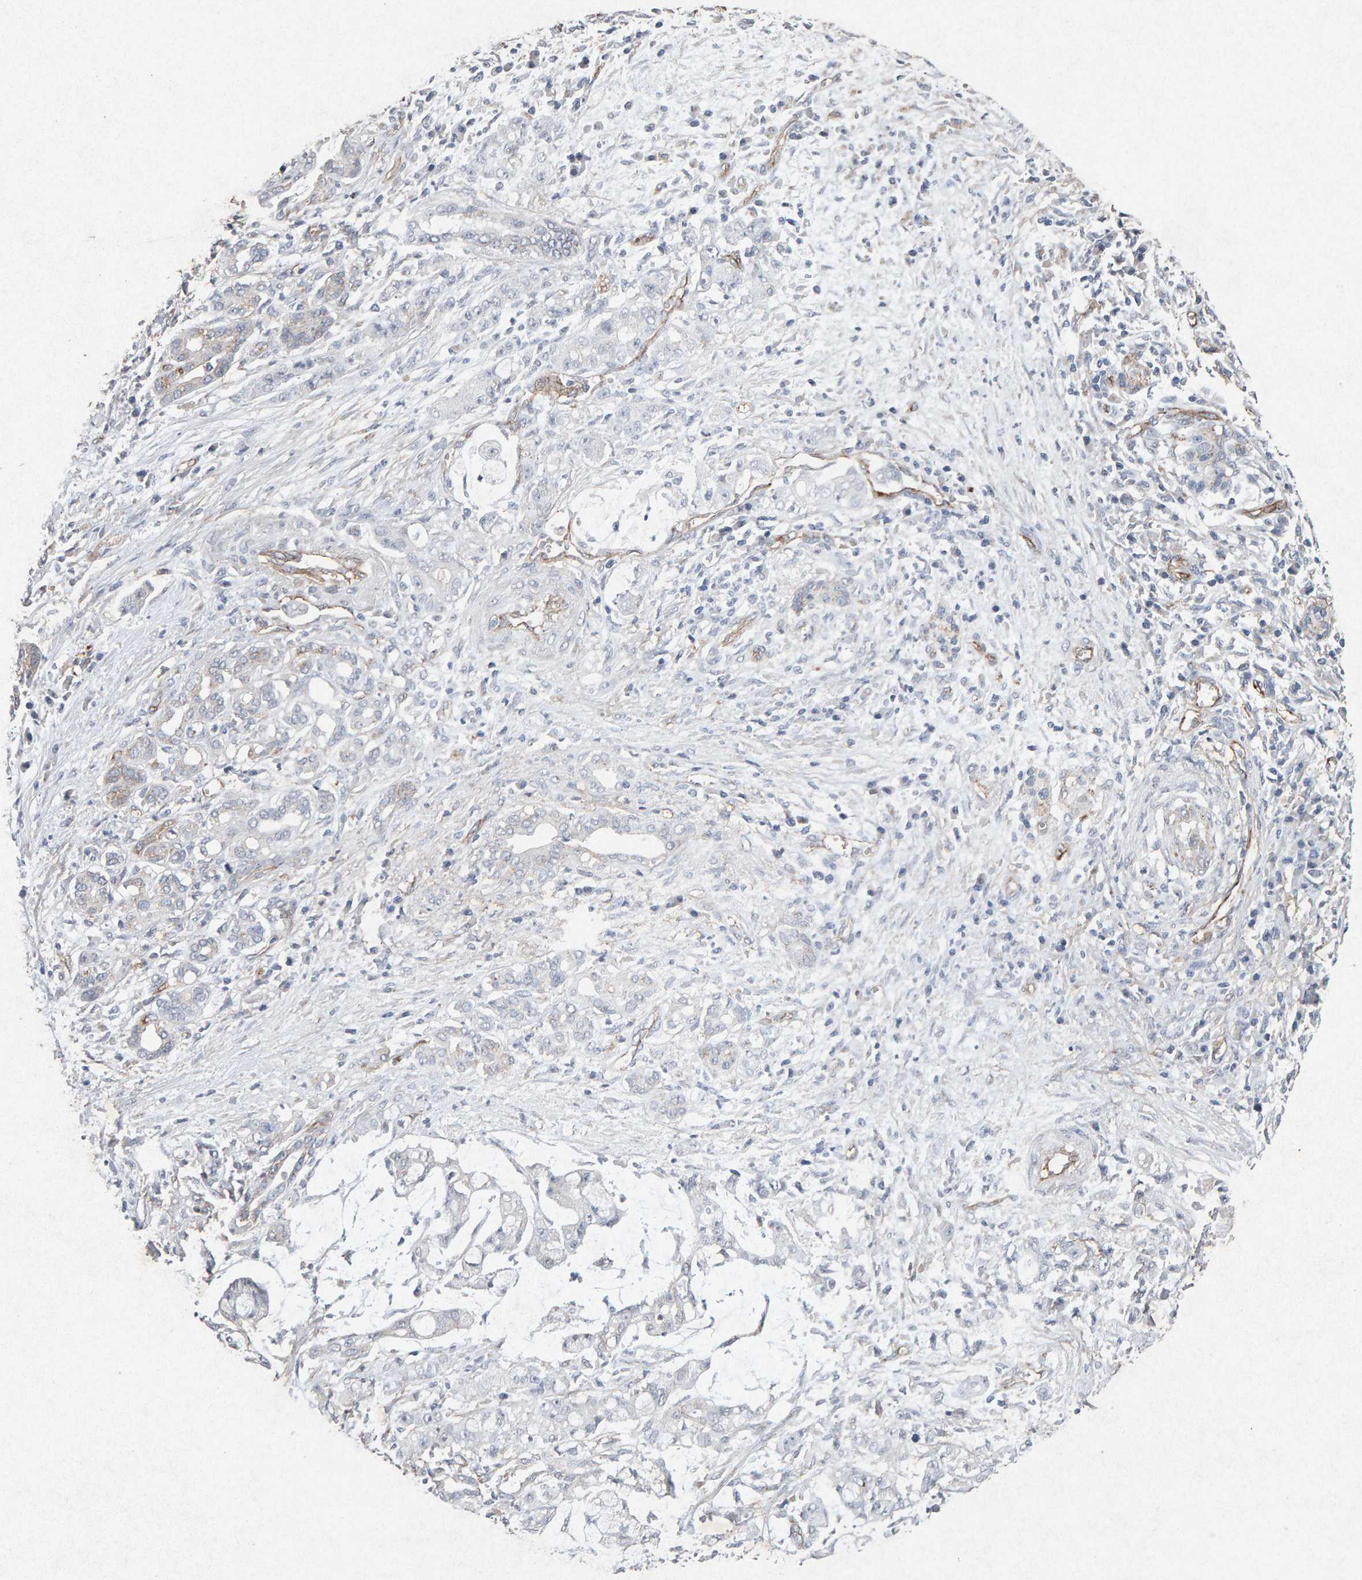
{"staining": {"intensity": "negative", "quantity": "none", "location": "none"}, "tissue": "pancreatic cancer", "cell_type": "Tumor cells", "image_type": "cancer", "snomed": [{"axis": "morphology", "description": "Adenocarcinoma, NOS"}, {"axis": "topography", "description": "Pancreas"}], "caption": "DAB immunohistochemical staining of adenocarcinoma (pancreatic) demonstrates no significant expression in tumor cells.", "gene": "PTPRM", "patient": {"sex": "female", "age": 73}}